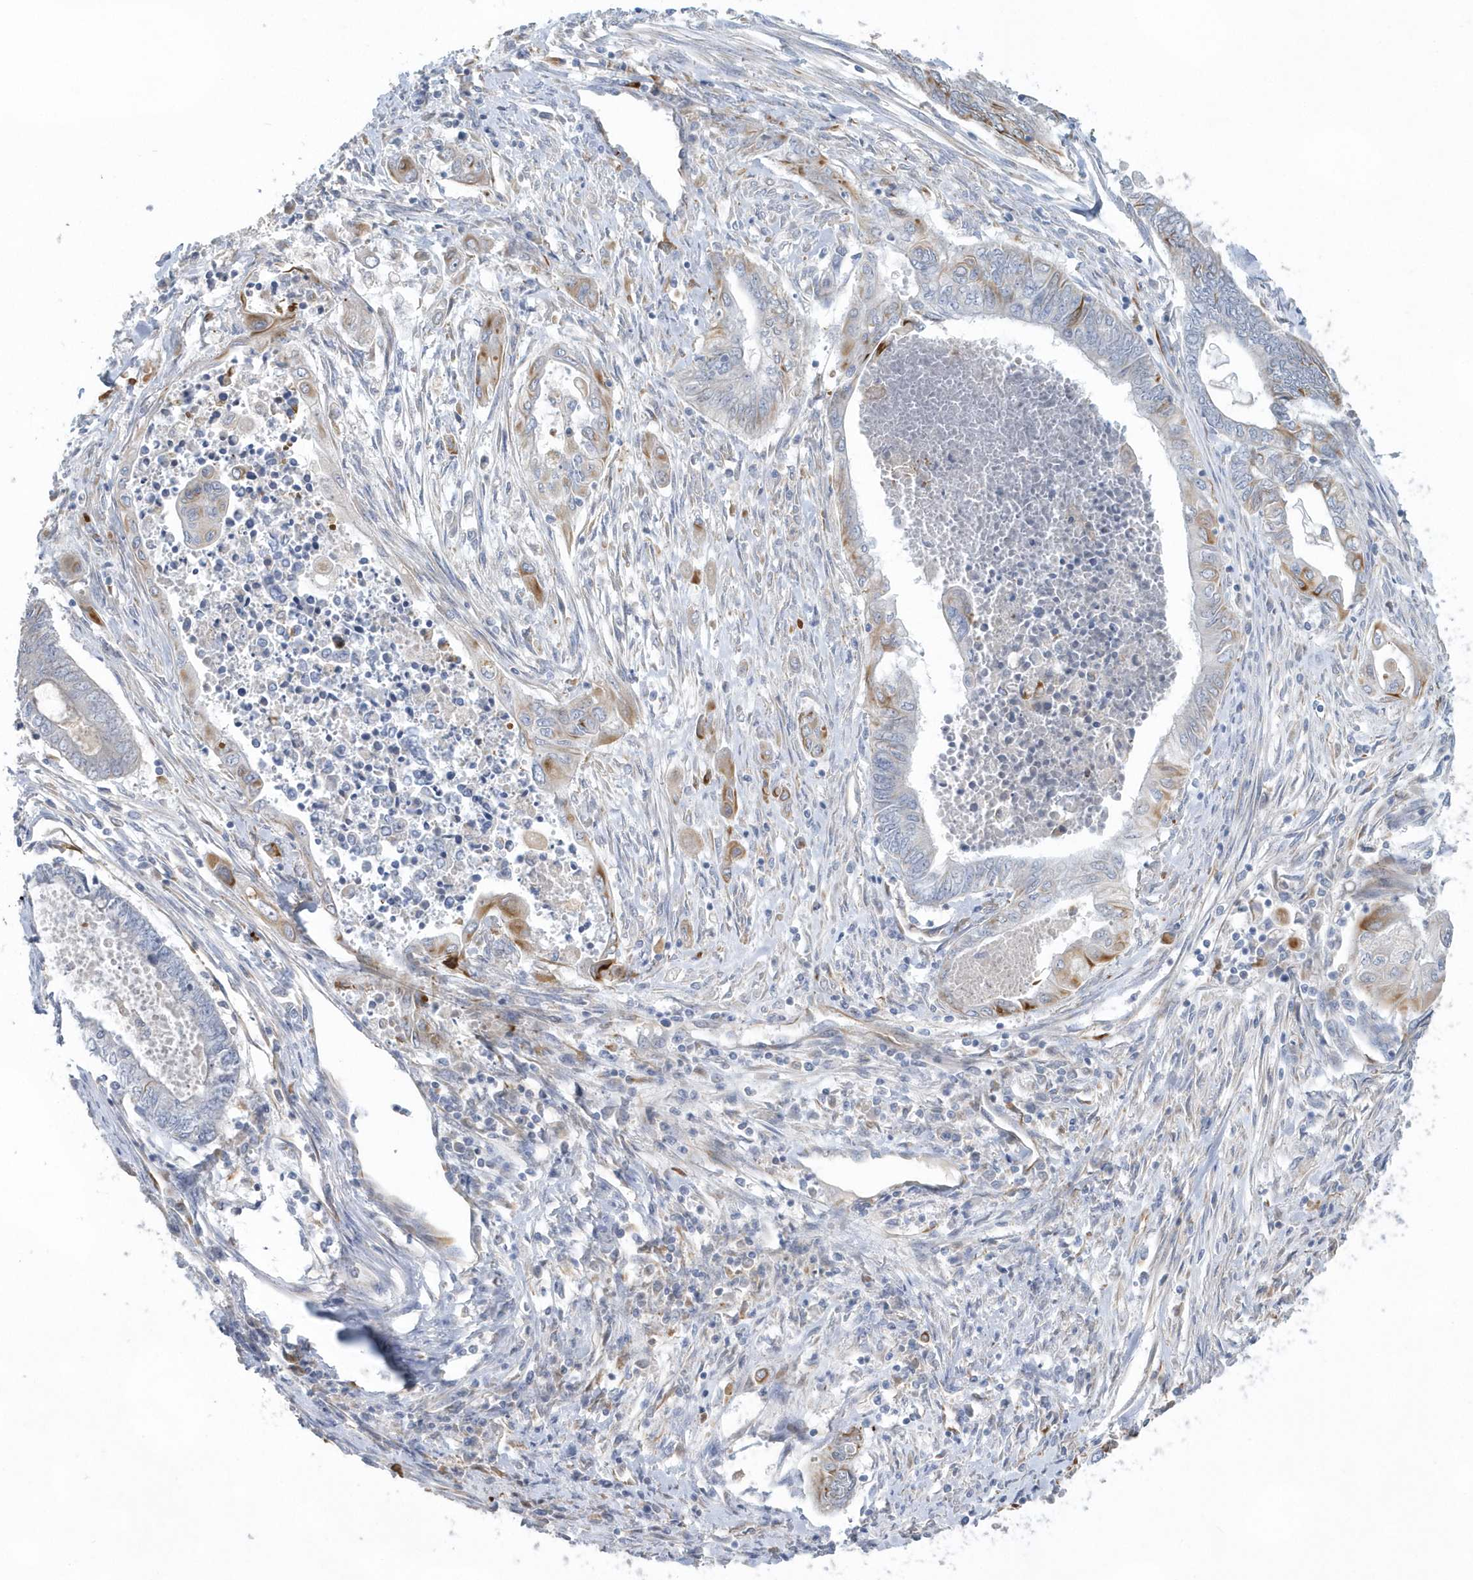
{"staining": {"intensity": "weak", "quantity": "<25%", "location": "cytoplasmic/membranous"}, "tissue": "endometrial cancer", "cell_type": "Tumor cells", "image_type": "cancer", "snomed": [{"axis": "morphology", "description": "Adenocarcinoma, NOS"}, {"axis": "topography", "description": "Uterus"}, {"axis": "topography", "description": "Endometrium"}], "caption": "High magnification brightfield microscopy of endometrial cancer (adenocarcinoma) stained with DAB (brown) and counterstained with hematoxylin (blue): tumor cells show no significant expression. (IHC, brightfield microscopy, high magnification).", "gene": "RAB17", "patient": {"sex": "female", "age": 70}}